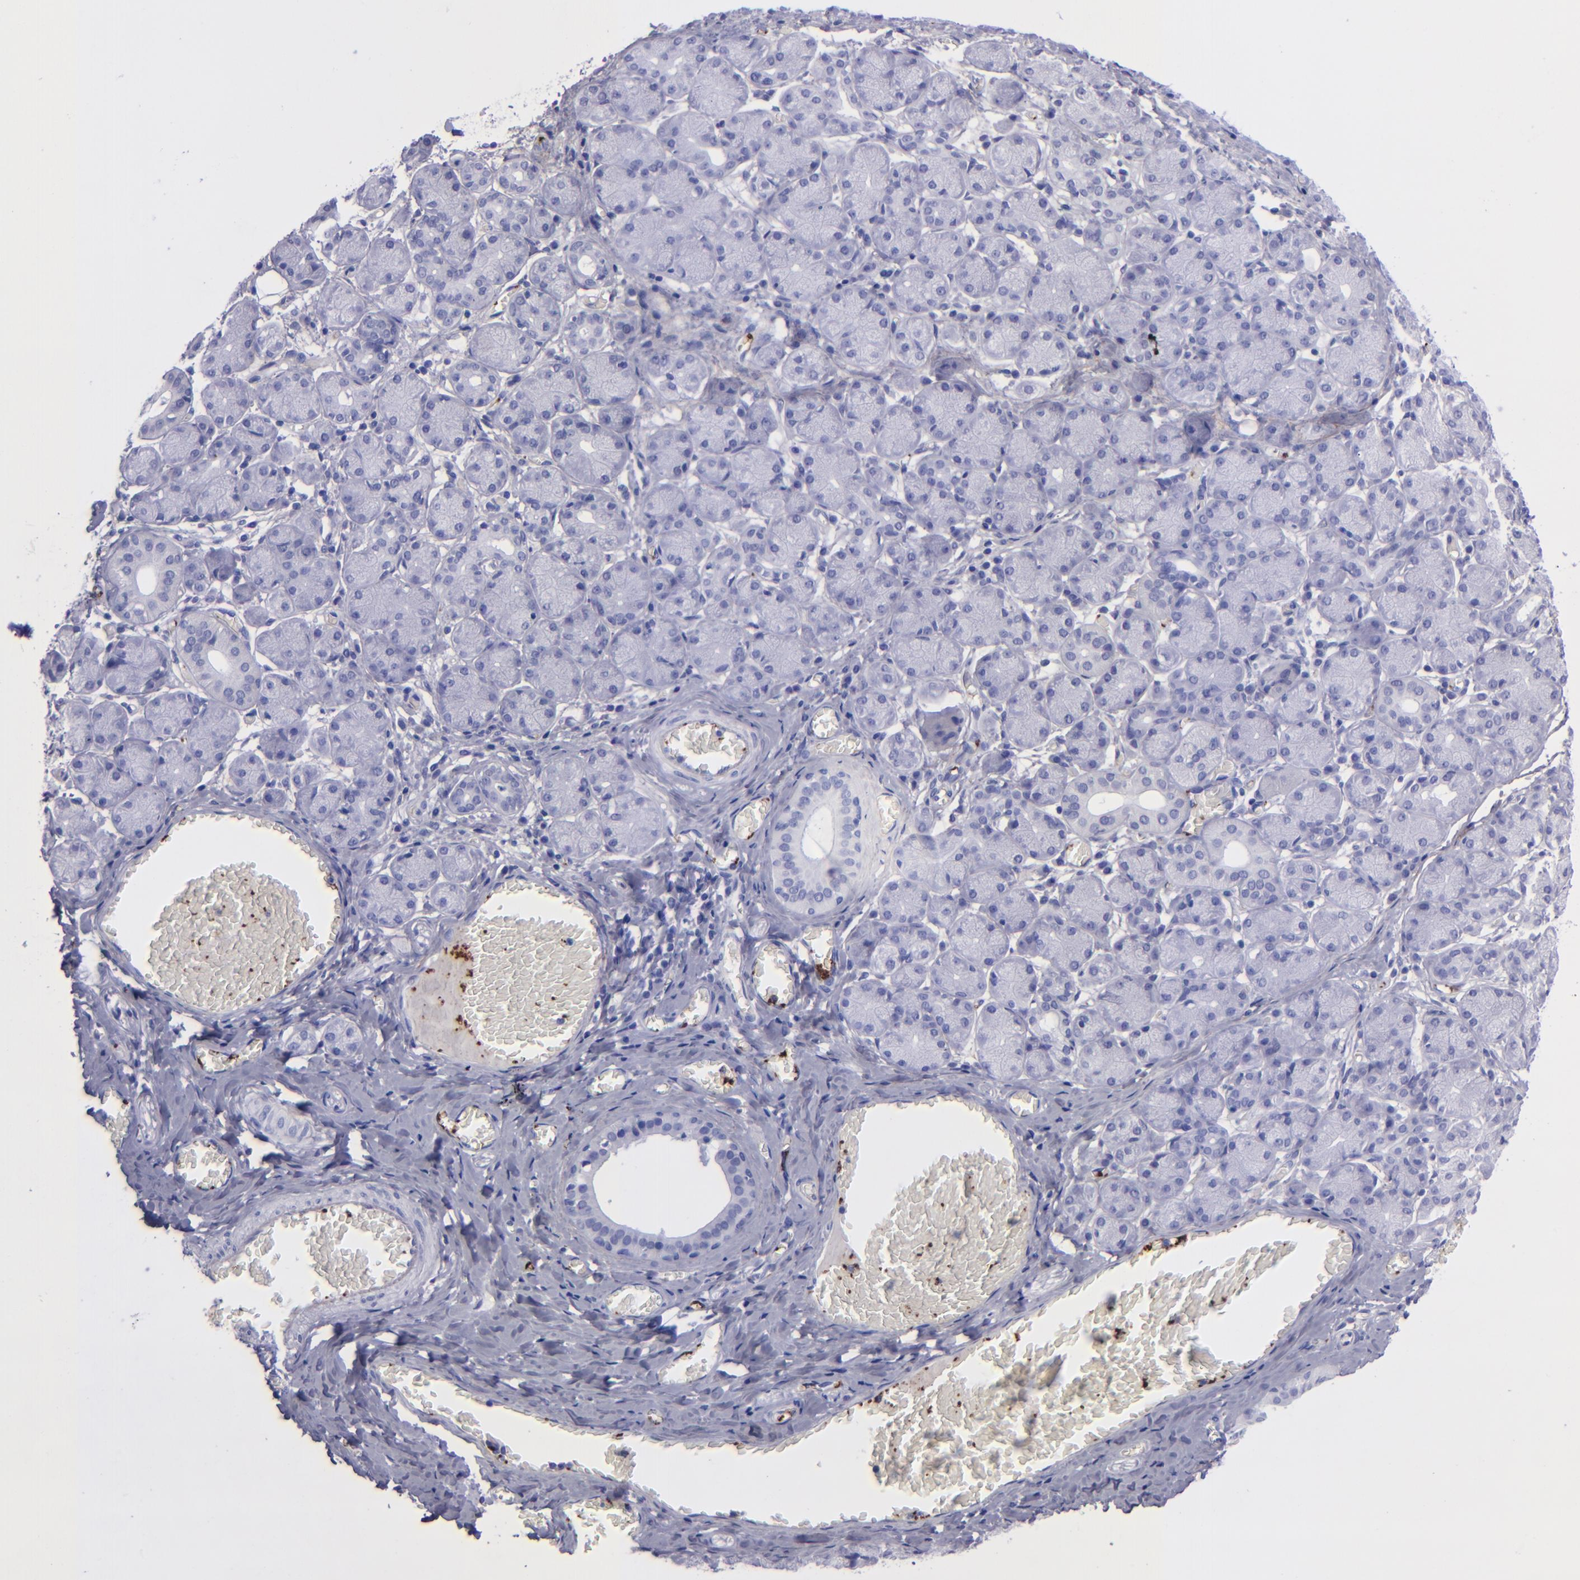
{"staining": {"intensity": "negative", "quantity": "none", "location": "none"}, "tissue": "salivary gland", "cell_type": "Glandular cells", "image_type": "normal", "snomed": [{"axis": "morphology", "description": "Normal tissue, NOS"}, {"axis": "topography", "description": "Salivary gland"}], "caption": "IHC photomicrograph of normal salivary gland: human salivary gland stained with DAB demonstrates no significant protein staining in glandular cells. (DAB immunohistochemistry, high magnification).", "gene": "EFCAB13", "patient": {"sex": "female", "age": 24}}